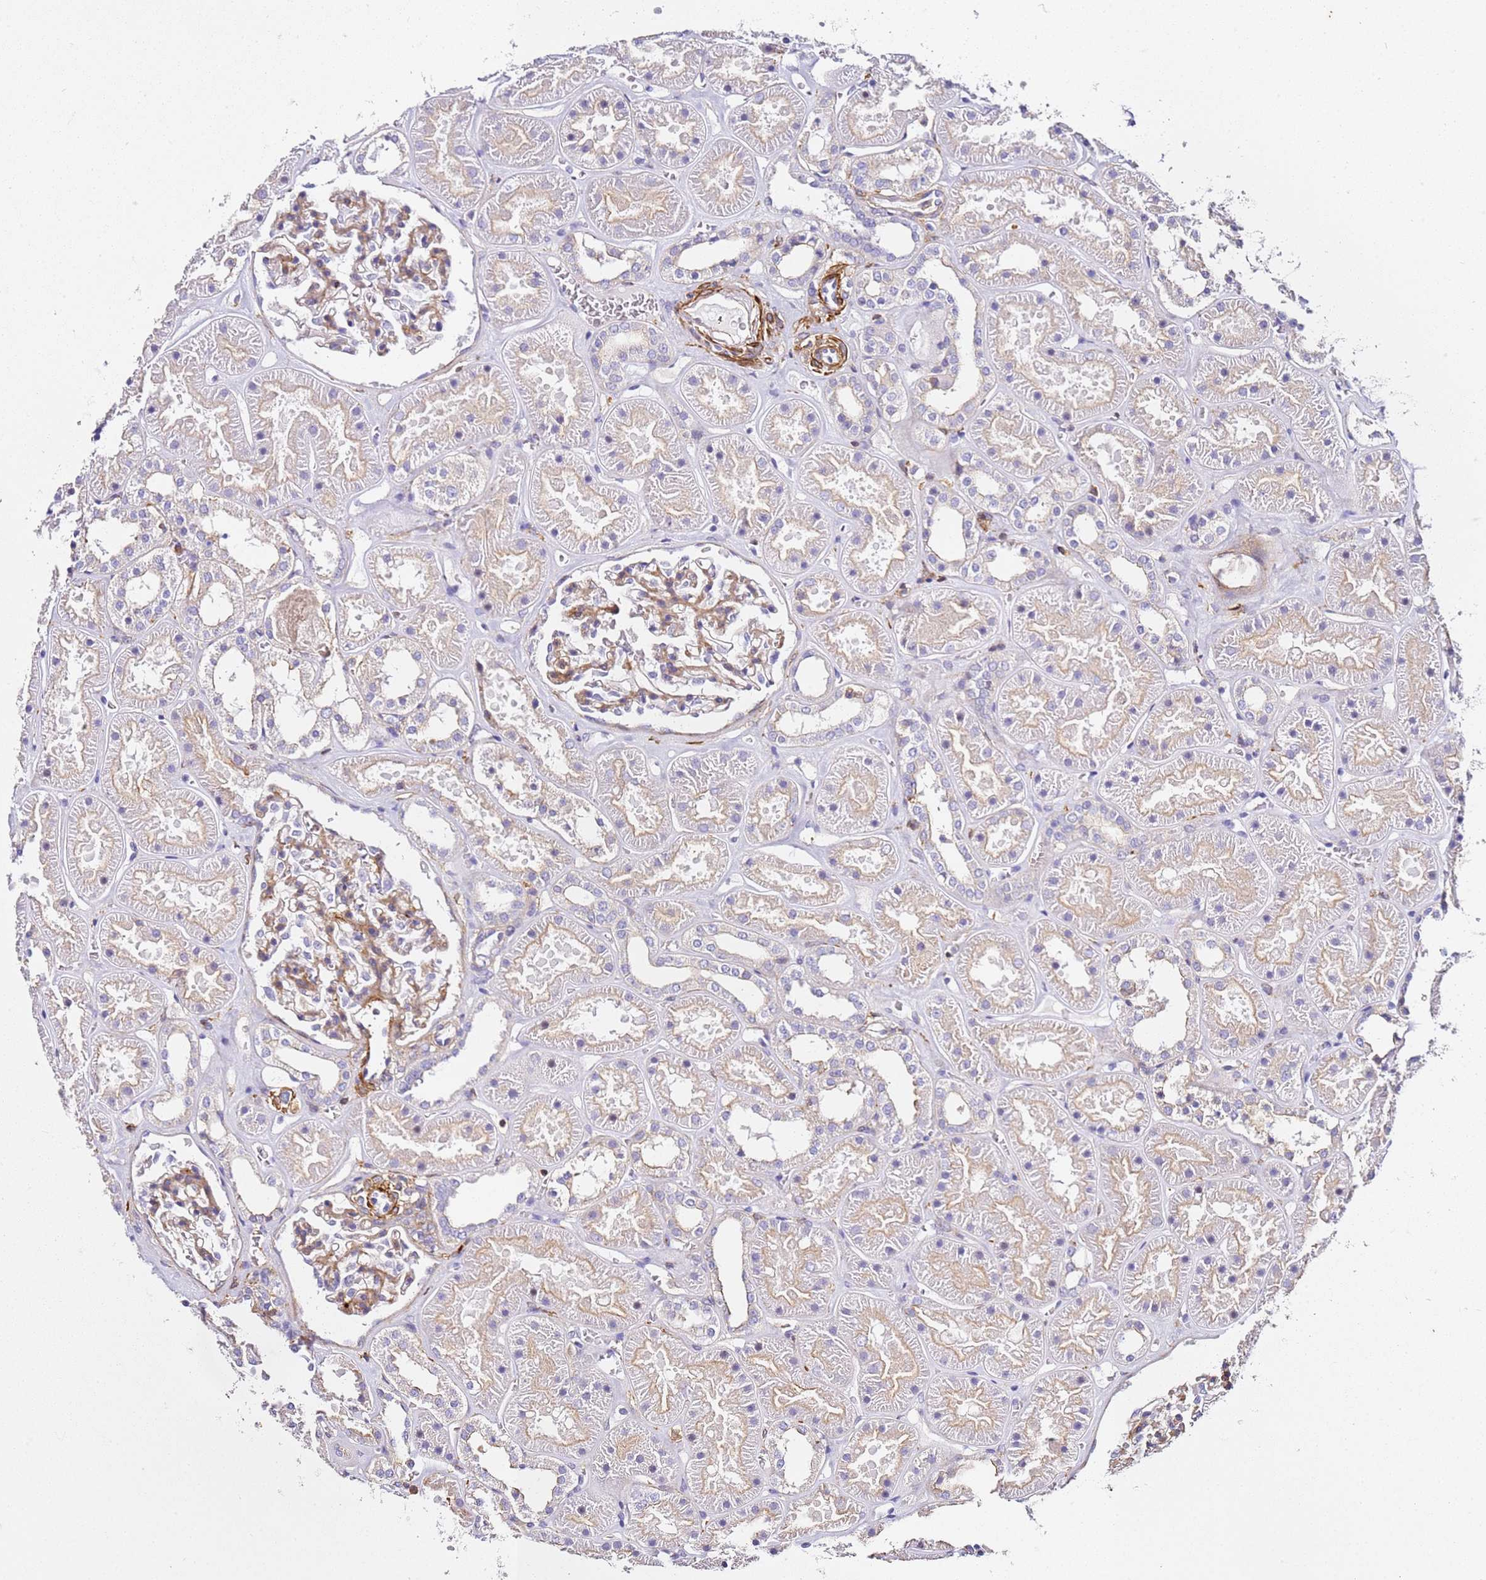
{"staining": {"intensity": "negative", "quantity": "none", "location": "none"}, "tissue": "kidney", "cell_type": "Cells in glomeruli", "image_type": "normal", "snomed": [{"axis": "morphology", "description": "Normal tissue, NOS"}, {"axis": "topography", "description": "Kidney"}], "caption": "The micrograph demonstrates no staining of cells in glomeruli in normal kidney. (Stains: DAB immunohistochemistry with hematoxylin counter stain, Microscopy: brightfield microscopy at high magnification).", "gene": "ZNF671", "patient": {"sex": "female", "age": 41}}